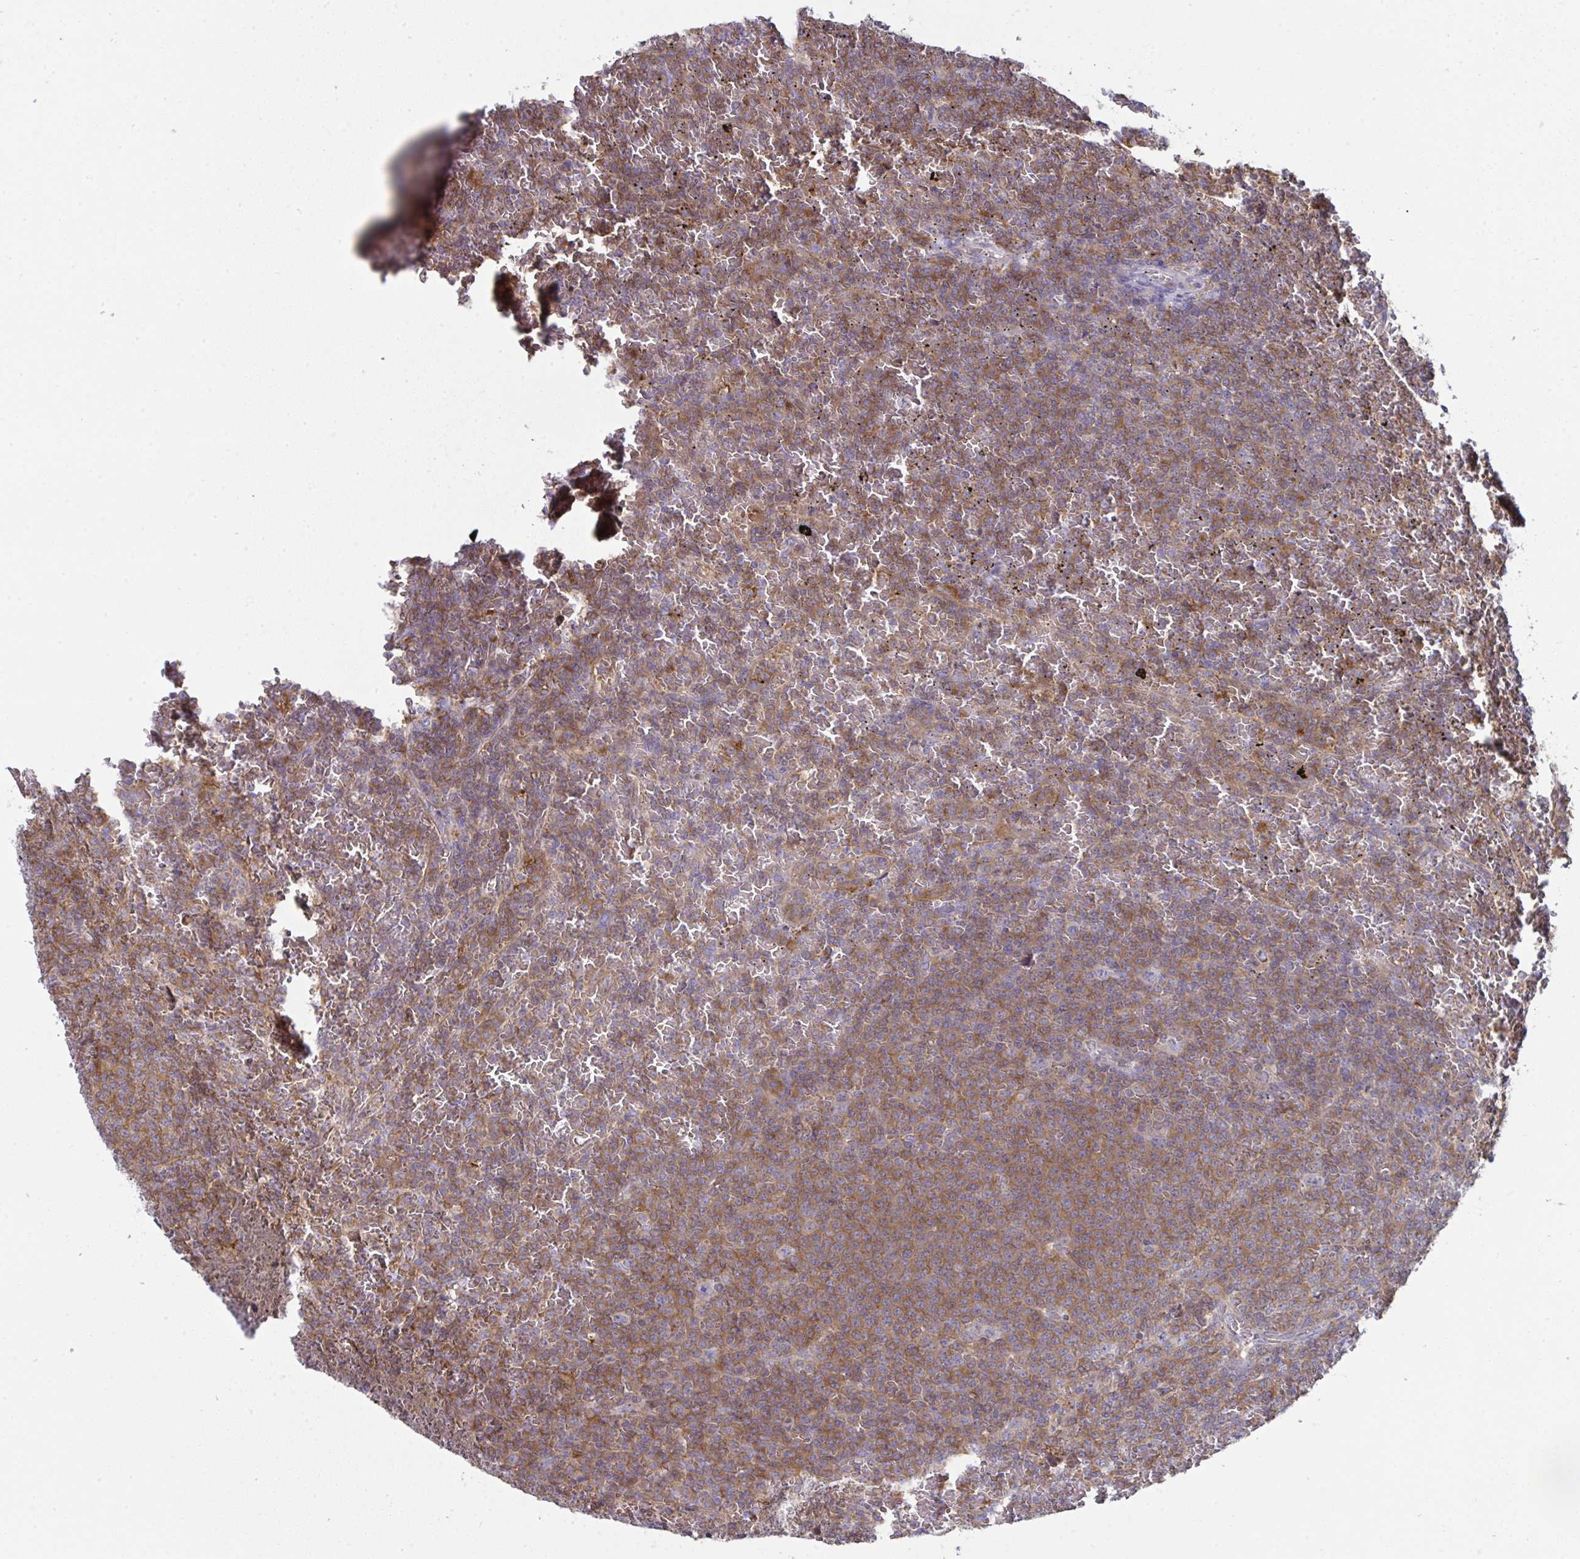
{"staining": {"intensity": "moderate", "quantity": ">75%", "location": "cytoplasmic/membranous"}, "tissue": "lymphoma", "cell_type": "Tumor cells", "image_type": "cancer", "snomed": [{"axis": "morphology", "description": "Malignant lymphoma, non-Hodgkin's type, Low grade"}, {"axis": "topography", "description": "Spleen"}], "caption": "IHC staining of lymphoma, which demonstrates medium levels of moderate cytoplasmic/membranous expression in approximately >75% of tumor cells indicating moderate cytoplasmic/membranous protein expression. The staining was performed using DAB (brown) for protein detection and nuclei were counterstained in hematoxylin (blue).", "gene": "ALDH16A1", "patient": {"sex": "female", "age": 77}}